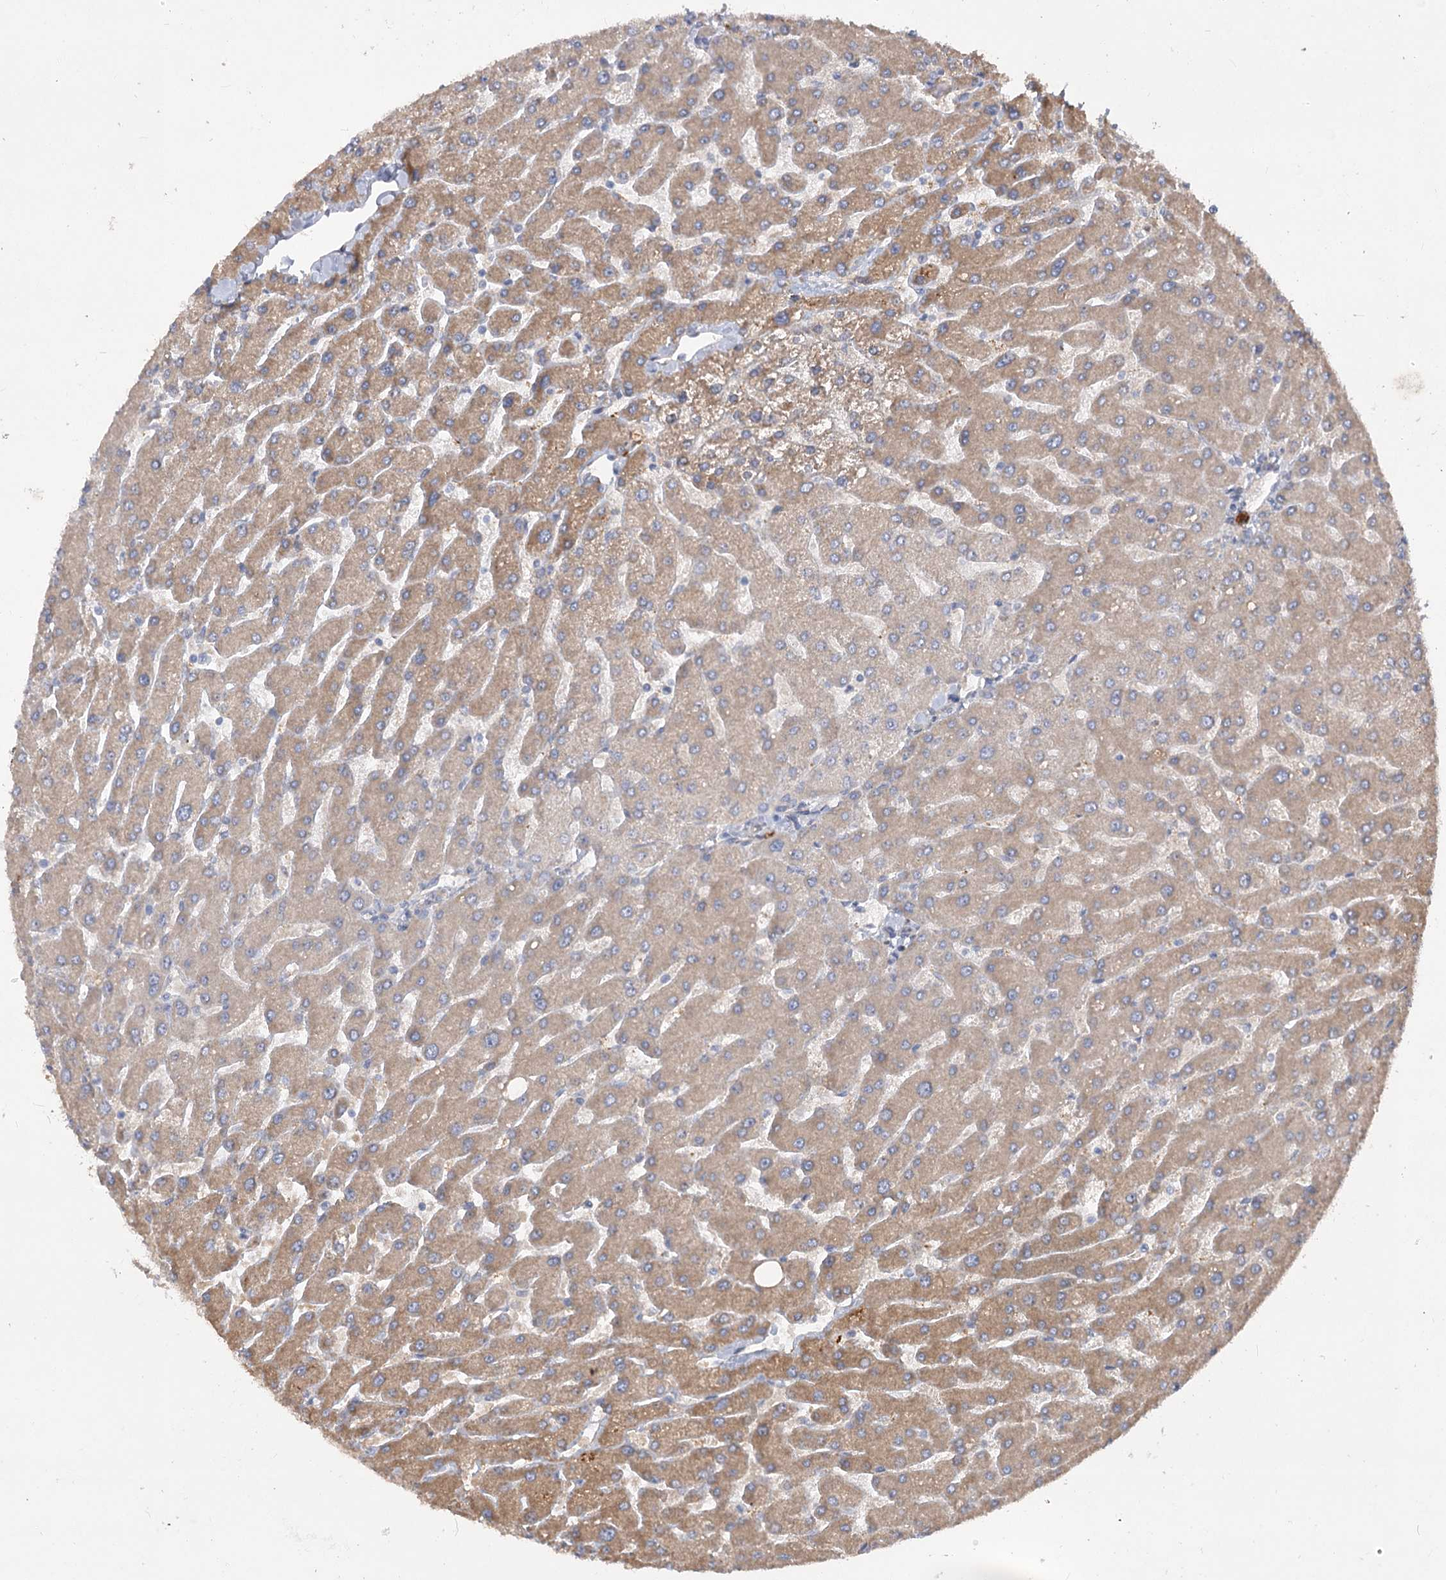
{"staining": {"intensity": "negative", "quantity": "none", "location": "none"}, "tissue": "liver", "cell_type": "Cholangiocytes", "image_type": "normal", "snomed": [{"axis": "morphology", "description": "Normal tissue, NOS"}, {"axis": "topography", "description": "Liver"}], "caption": "Immunohistochemical staining of unremarkable liver shows no significant expression in cholangiocytes. (DAB (3,3'-diaminobenzidine) immunohistochemistry (IHC) visualized using brightfield microscopy, high magnification).", "gene": "RIN2", "patient": {"sex": "male", "age": 55}}